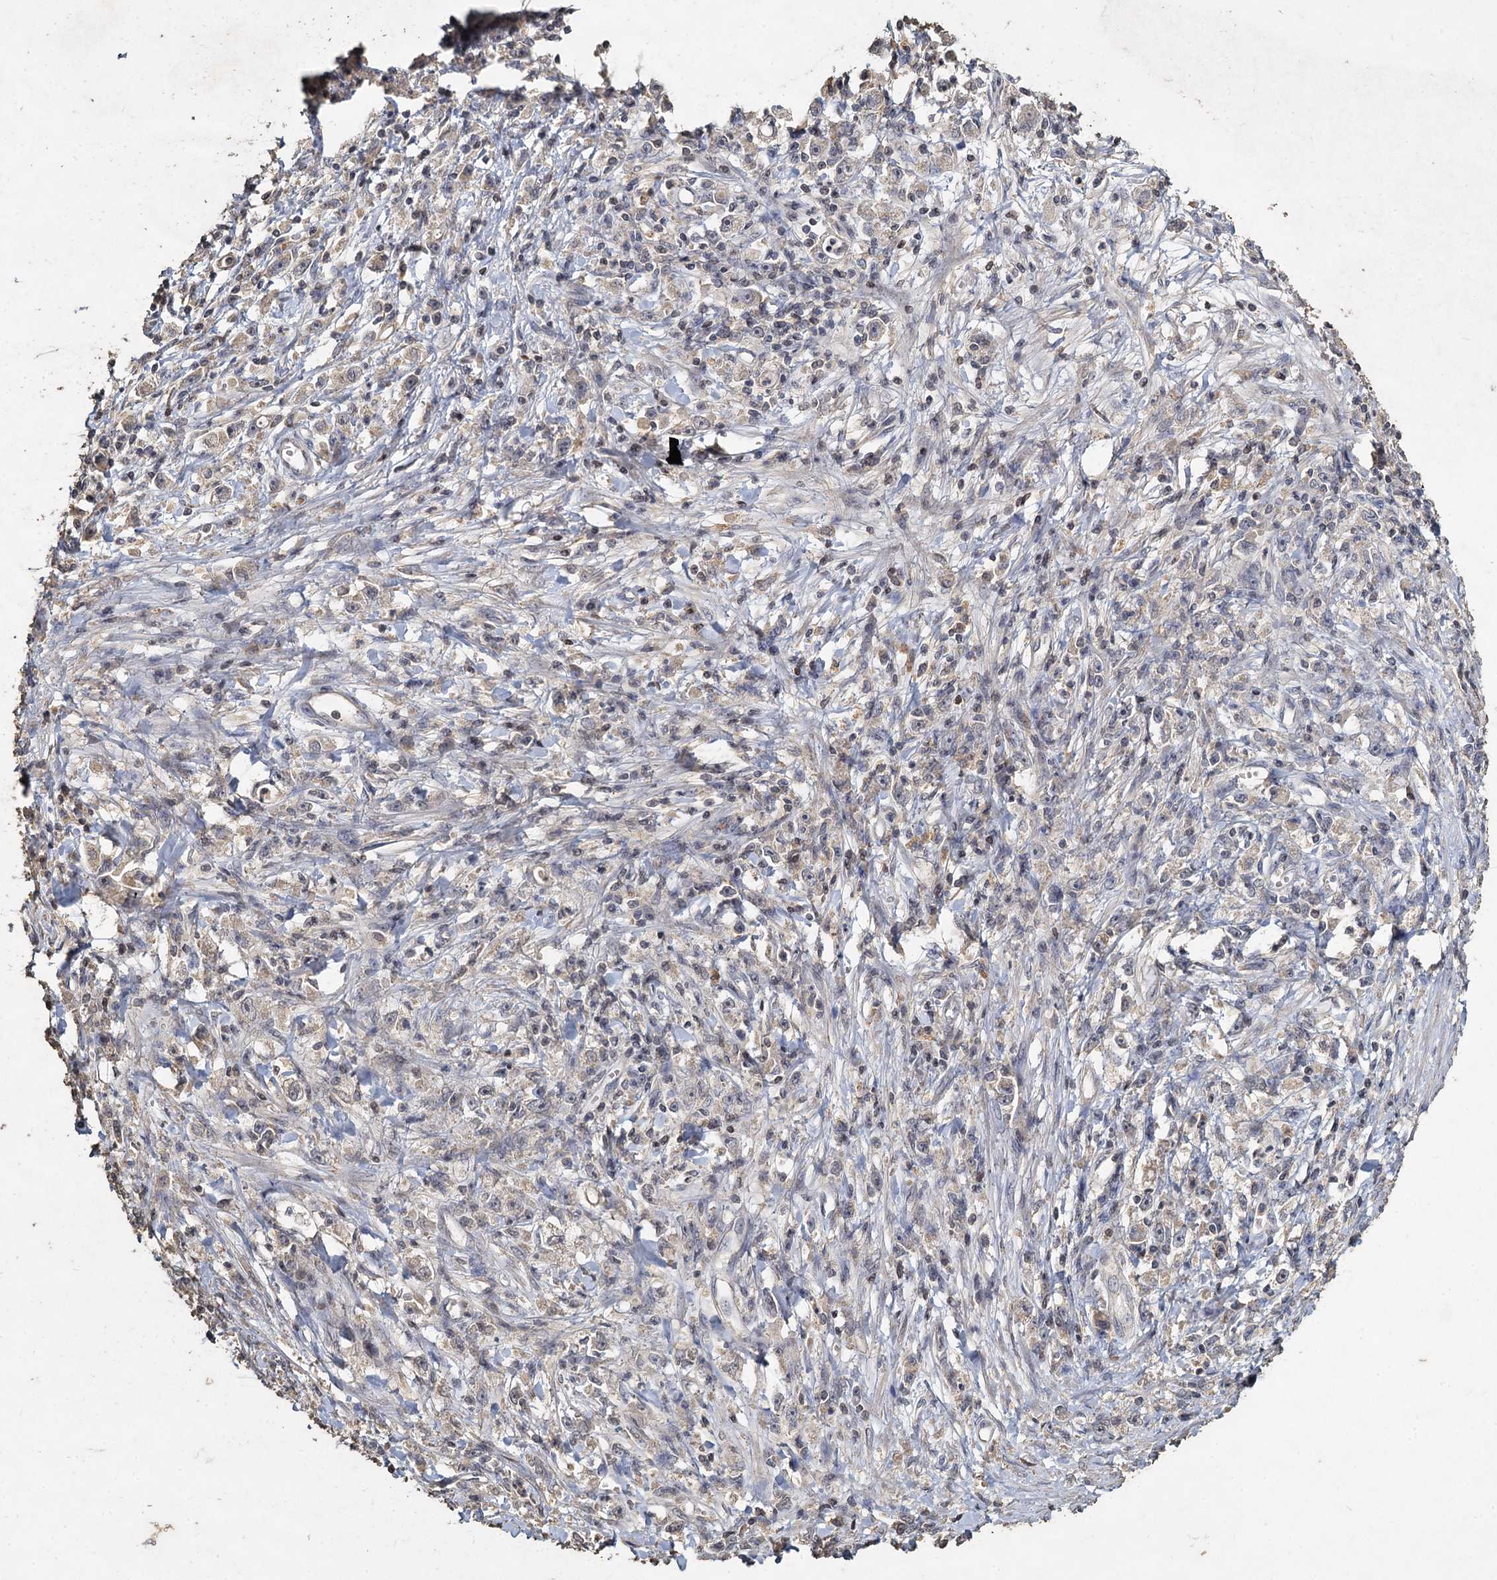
{"staining": {"intensity": "negative", "quantity": "none", "location": "none"}, "tissue": "stomach cancer", "cell_type": "Tumor cells", "image_type": "cancer", "snomed": [{"axis": "morphology", "description": "Adenocarcinoma, NOS"}, {"axis": "topography", "description": "Stomach"}], "caption": "The IHC image has no significant expression in tumor cells of adenocarcinoma (stomach) tissue.", "gene": "CCDC61", "patient": {"sex": "female", "age": 59}}